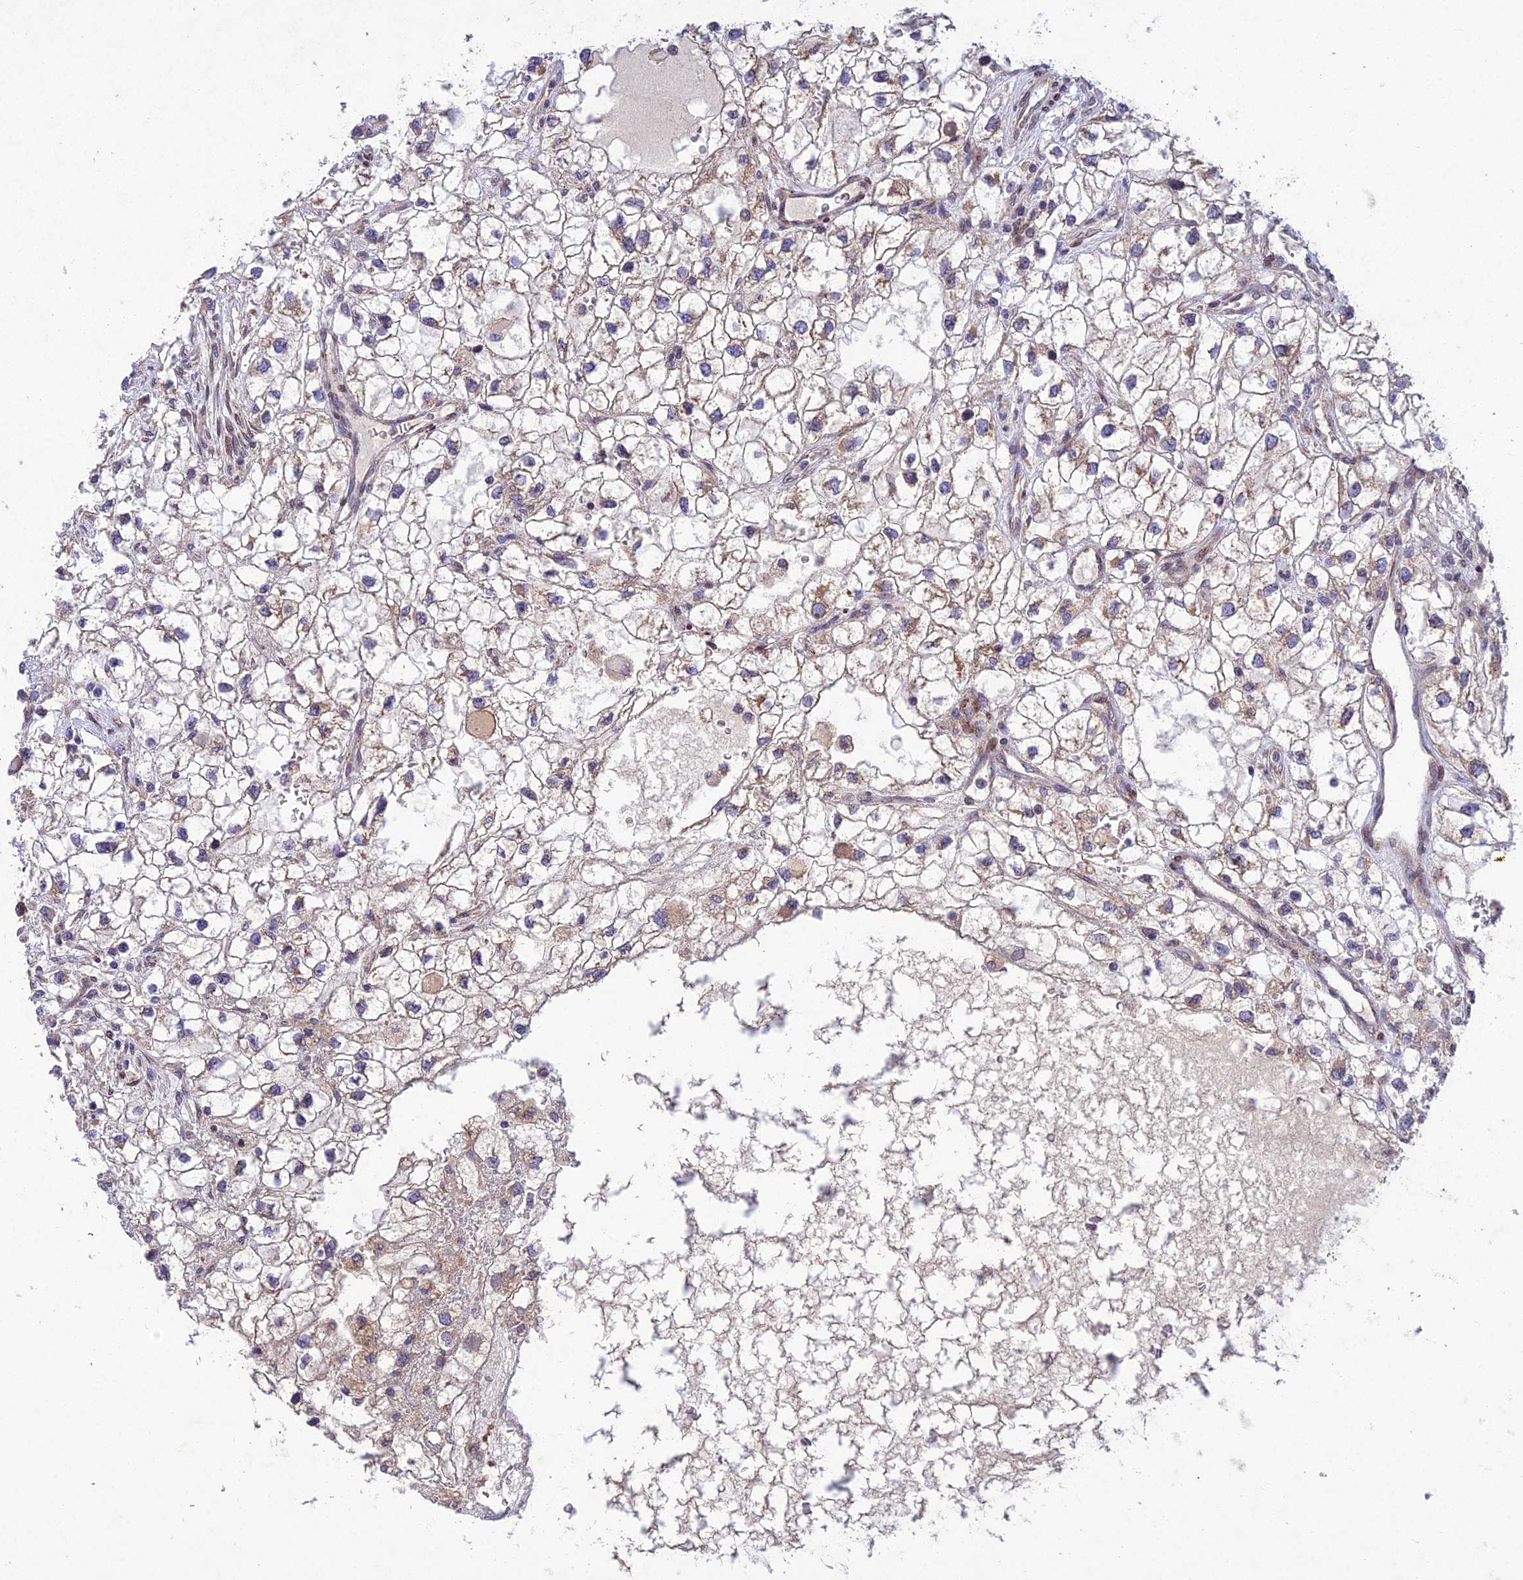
{"staining": {"intensity": "negative", "quantity": "none", "location": "none"}, "tissue": "renal cancer", "cell_type": "Tumor cells", "image_type": "cancer", "snomed": [{"axis": "morphology", "description": "Adenocarcinoma, NOS"}, {"axis": "topography", "description": "Kidney"}], "caption": "Immunohistochemistry (IHC) histopathology image of neoplastic tissue: renal cancer stained with DAB exhibits no significant protein staining in tumor cells.", "gene": "MGAT2", "patient": {"sex": "male", "age": 59}}